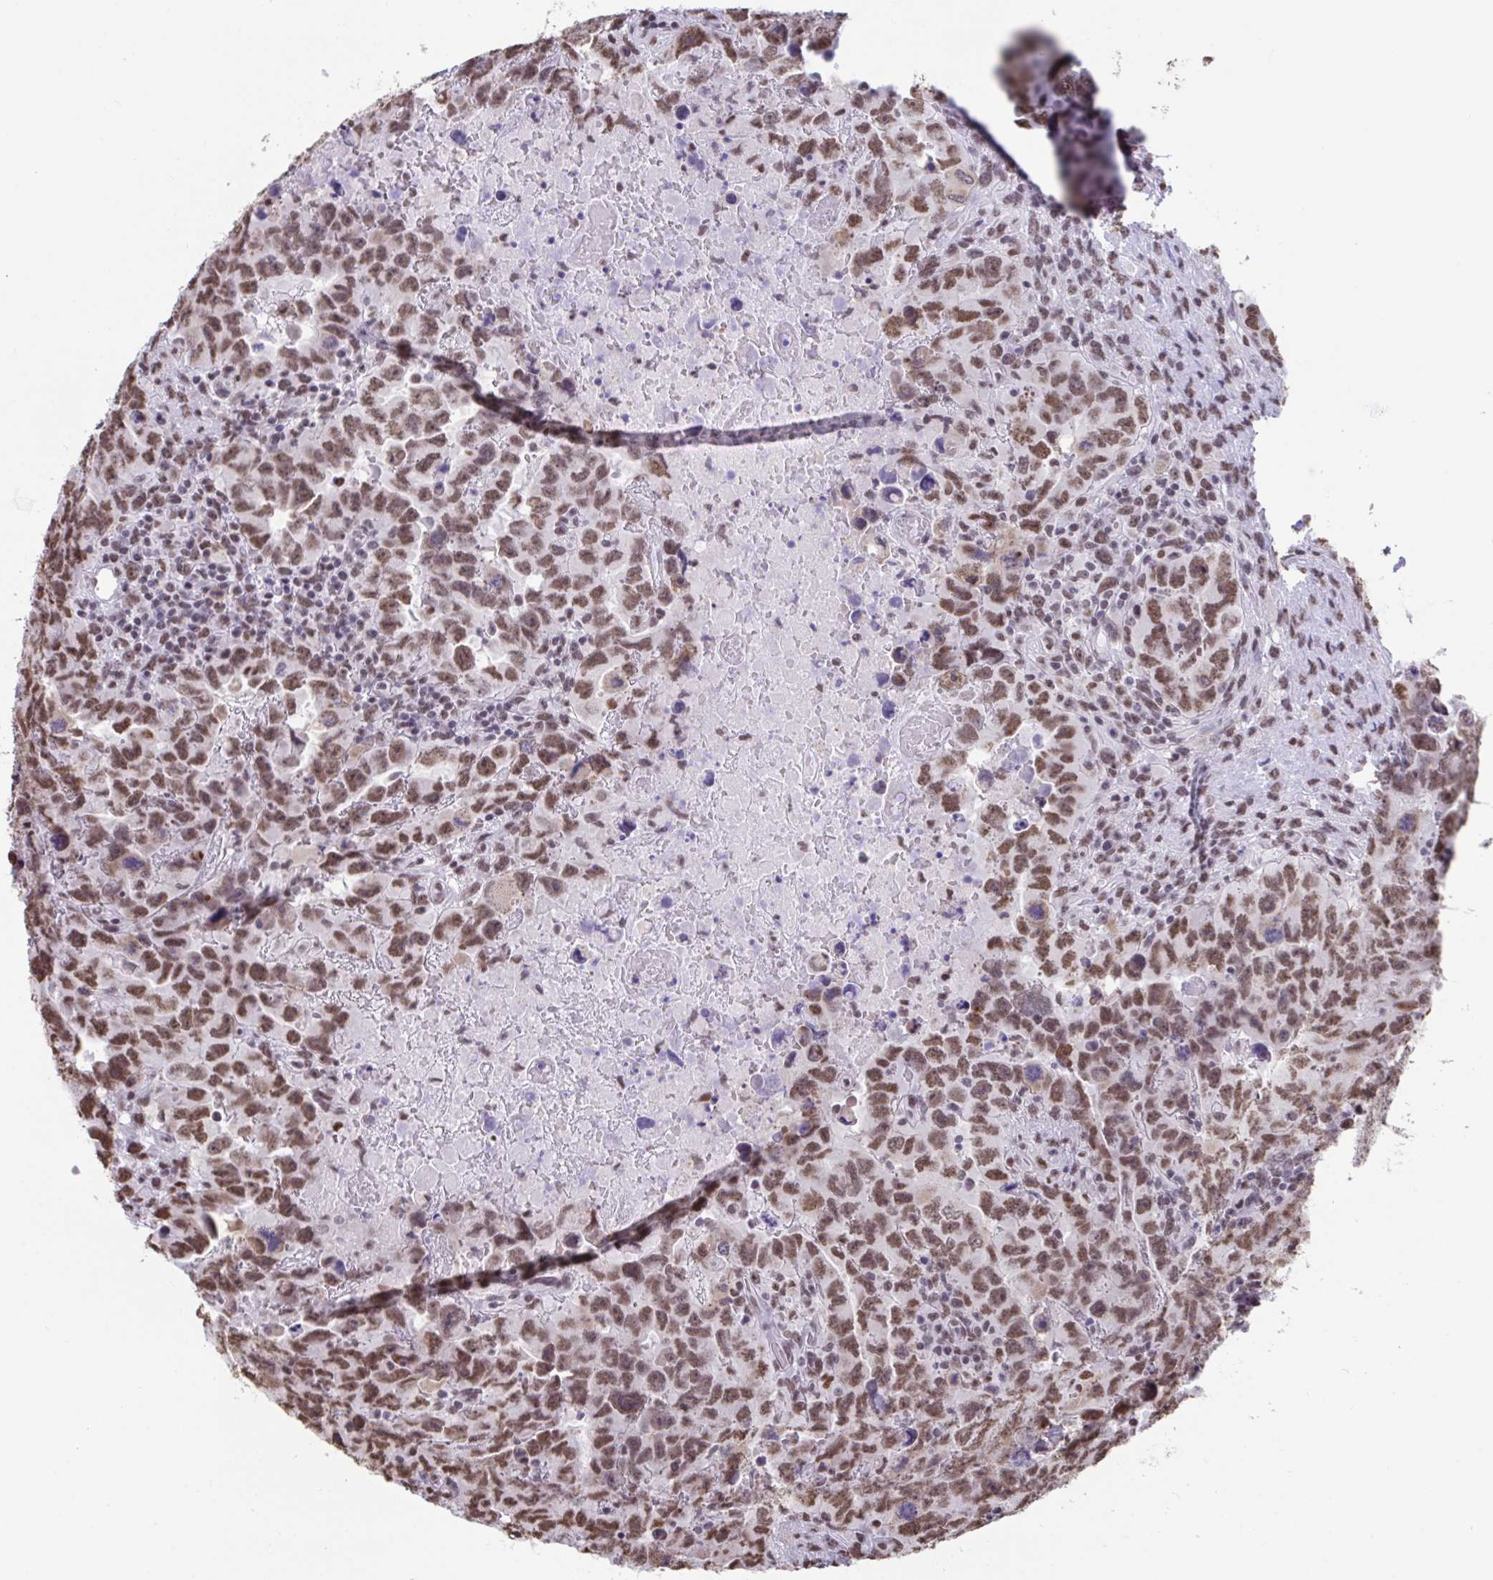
{"staining": {"intensity": "moderate", "quantity": ">75%", "location": "nuclear"}, "tissue": "testis cancer", "cell_type": "Tumor cells", "image_type": "cancer", "snomed": [{"axis": "morphology", "description": "Carcinoma, Embryonal, NOS"}, {"axis": "topography", "description": "Testis"}], "caption": "A micrograph of testis embryonal carcinoma stained for a protein demonstrates moderate nuclear brown staining in tumor cells.", "gene": "HNRNPDL", "patient": {"sex": "male", "age": 24}}